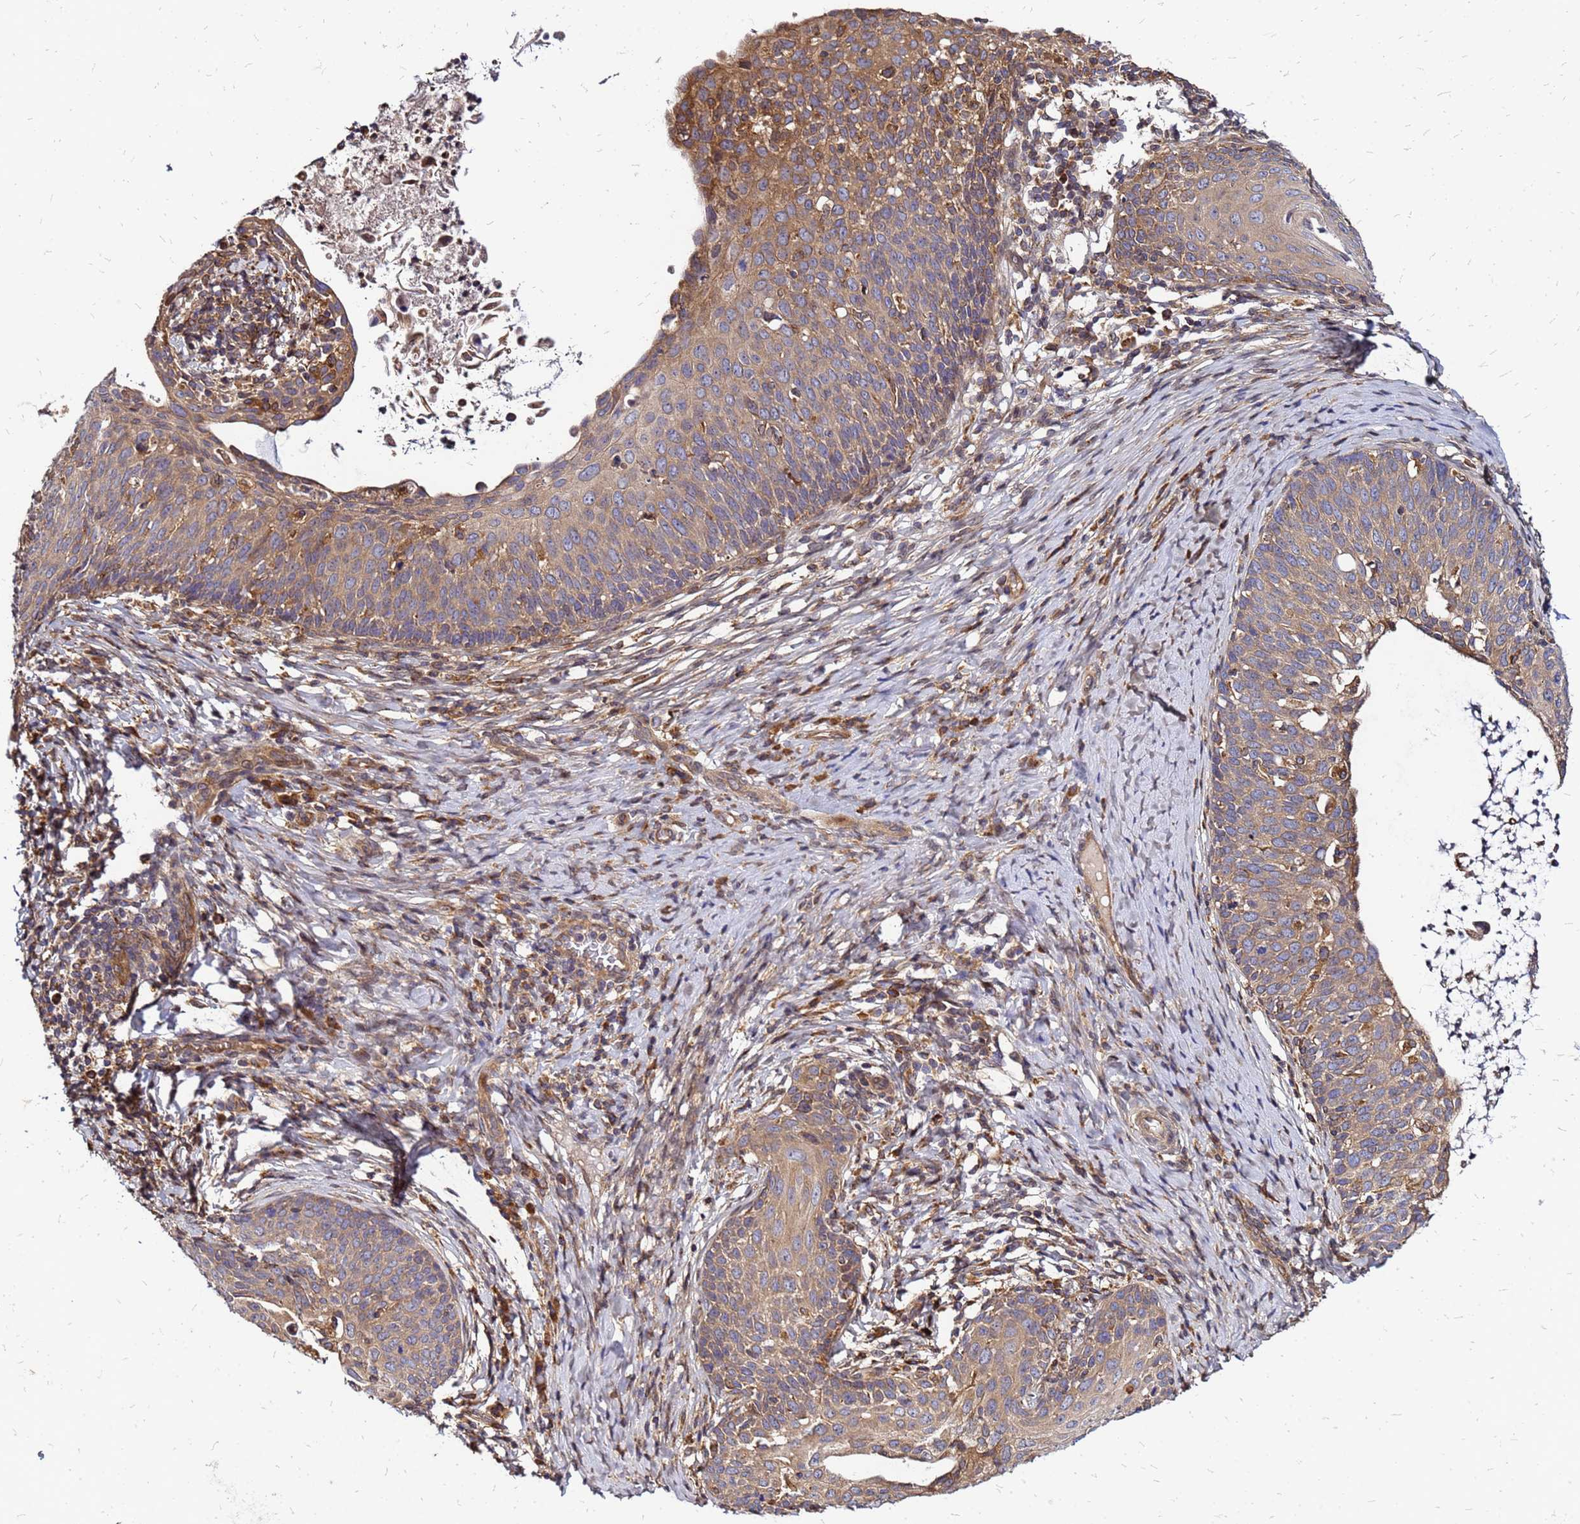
{"staining": {"intensity": "weak", "quantity": "25%-75%", "location": "cytoplasmic/membranous"}, "tissue": "cervical cancer", "cell_type": "Tumor cells", "image_type": "cancer", "snomed": [{"axis": "morphology", "description": "Squamous cell carcinoma, NOS"}, {"axis": "topography", "description": "Cervix"}], "caption": "Squamous cell carcinoma (cervical) stained with immunohistochemistry displays weak cytoplasmic/membranous positivity in about 25%-75% of tumor cells. The protein of interest is shown in brown color, while the nuclei are stained blue.", "gene": "CYBC1", "patient": {"sex": "female", "age": 52}}